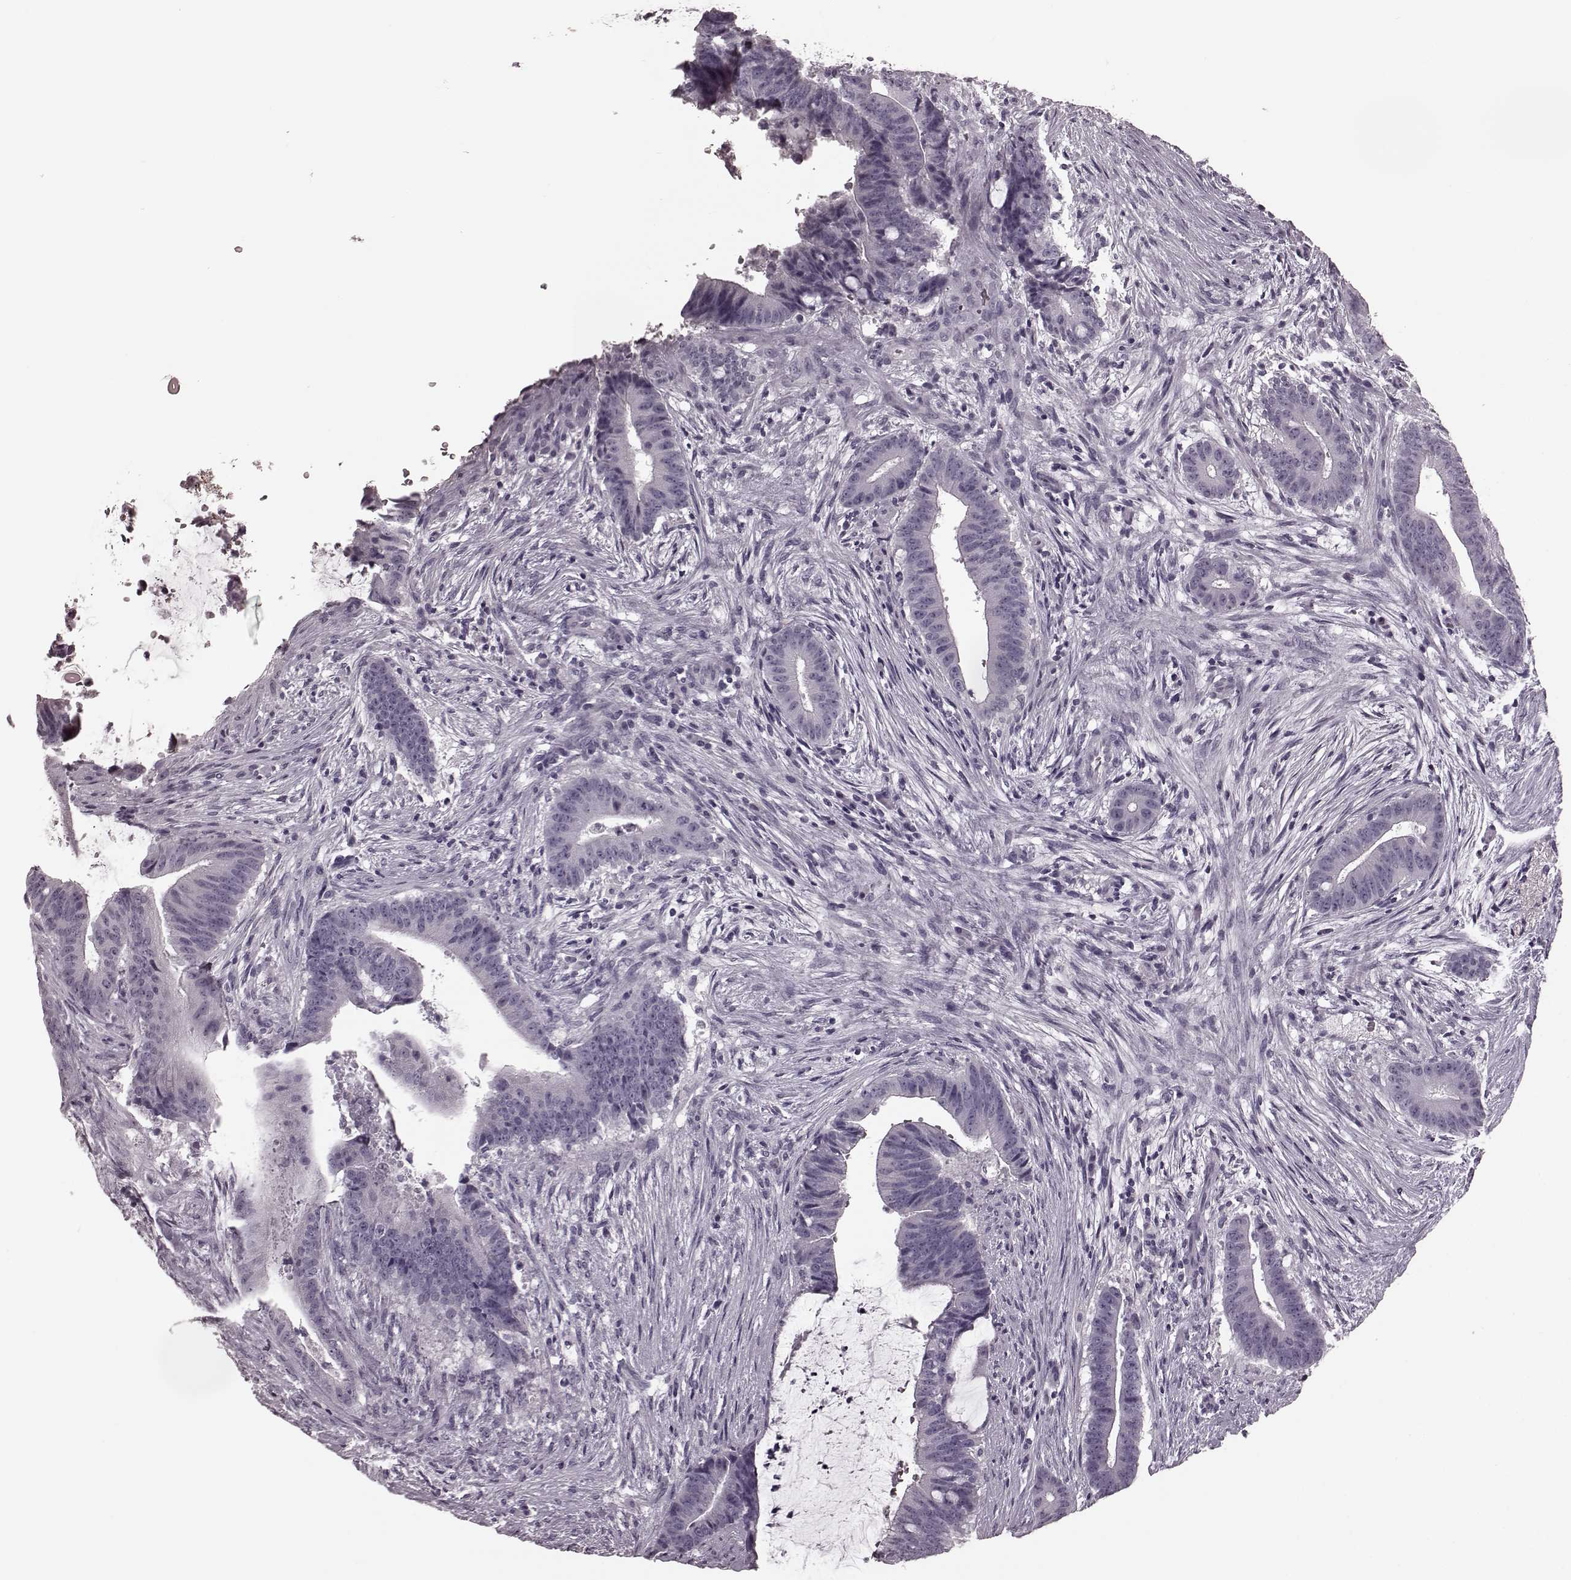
{"staining": {"intensity": "negative", "quantity": "none", "location": "none"}, "tissue": "colorectal cancer", "cell_type": "Tumor cells", "image_type": "cancer", "snomed": [{"axis": "morphology", "description": "Adenocarcinoma, NOS"}, {"axis": "topography", "description": "Colon"}], "caption": "Immunohistochemical staining of human adenocarcinoma (colorectal) exhibits no significant positivity in tumor cells.", "gene": "TRPM1", "patient": {"sex": "female", "age": 43}}